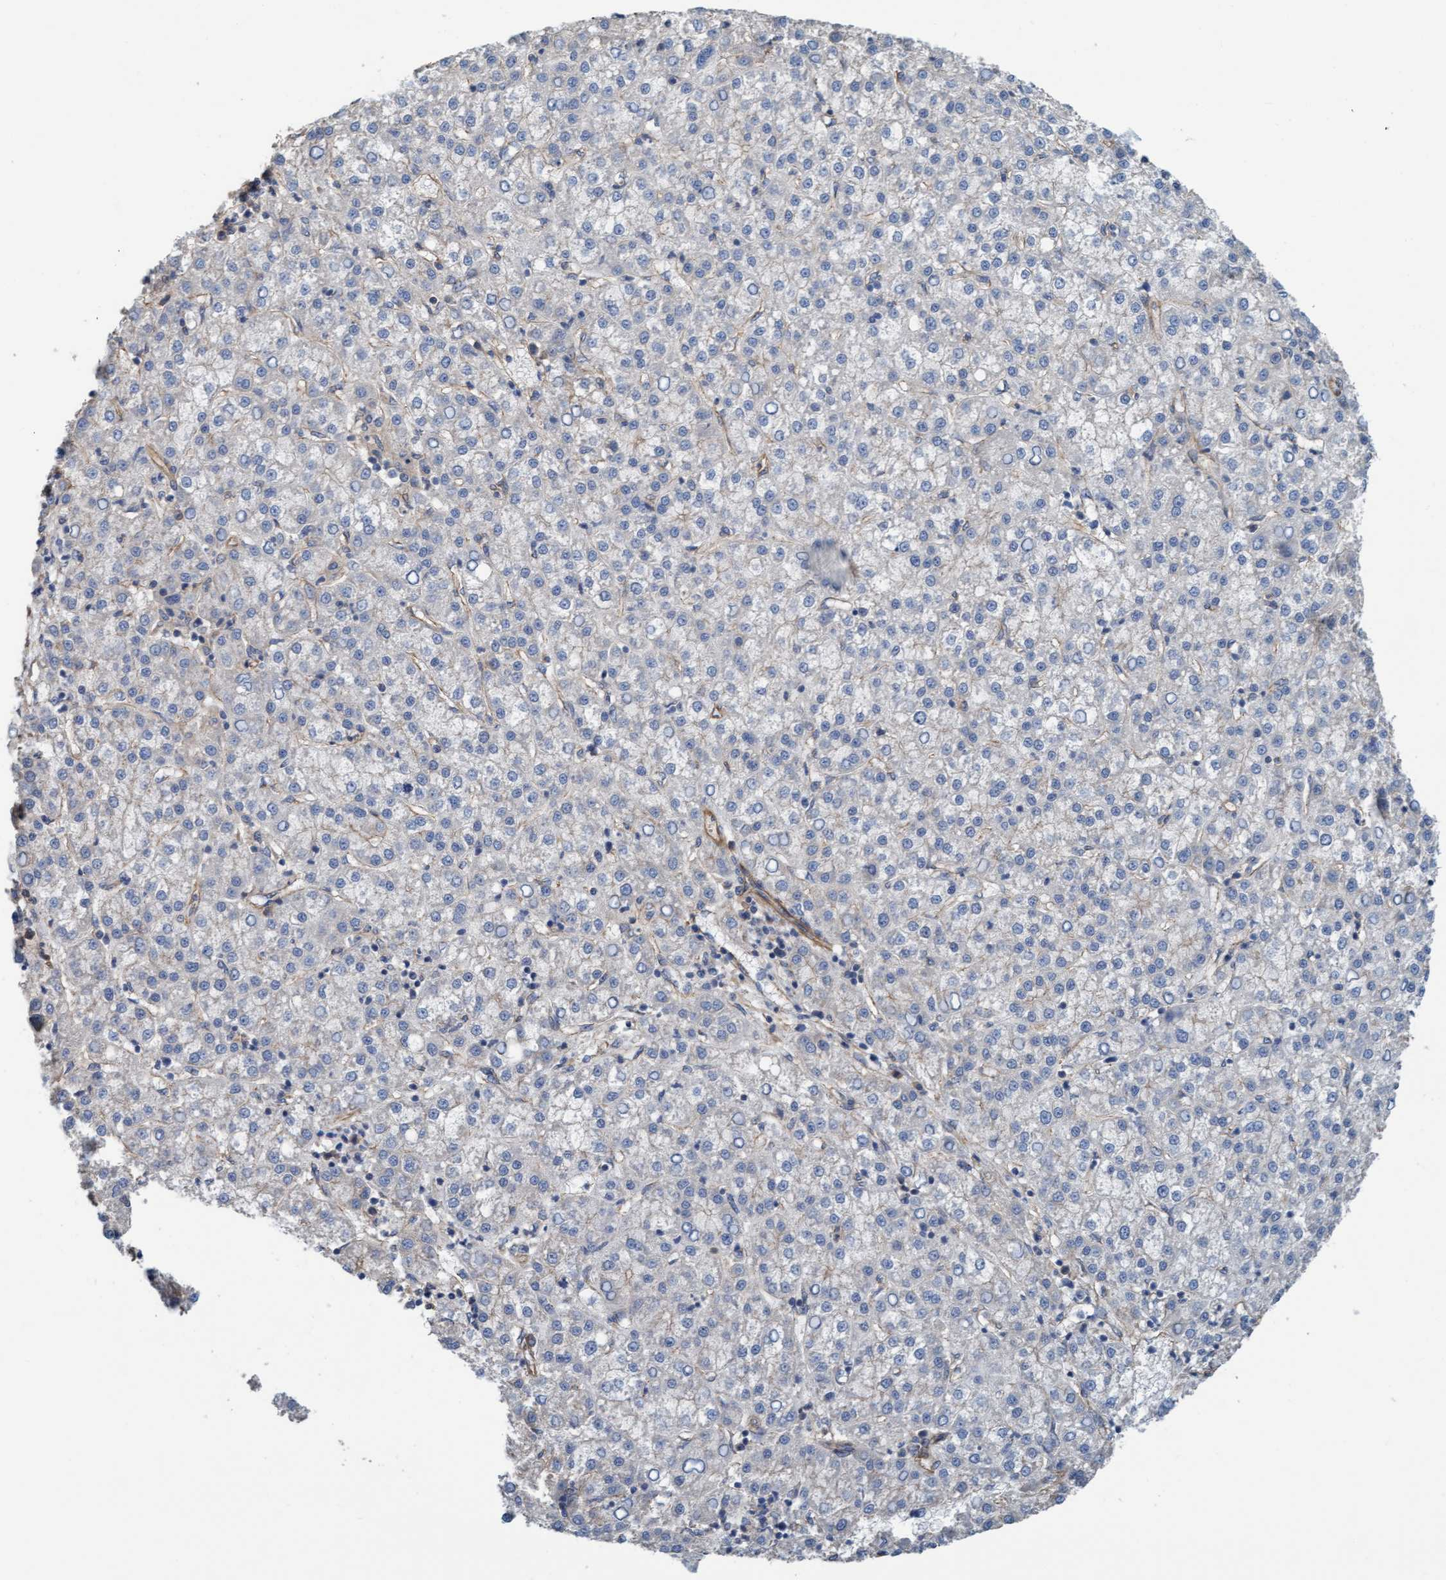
{"staining": {"intensity": "negative", "quantity": "none", "location": "none"}, "tissue": "liver cancer", "cell_type": "Tumor cells", "image_type": "cancer", "snomed": [{"axis": "morphology", "description": "Carcinoma, Hepatocellular, NOS"}, {"axis": "topography", "description": "Liver"}], "caption": "Photomicrograph shows no significant protein staining in tumor cells of hepatocellular carcinoma (liver).", "gene": "STXBP4", "patient": {"sex": "female", "age": 58}}